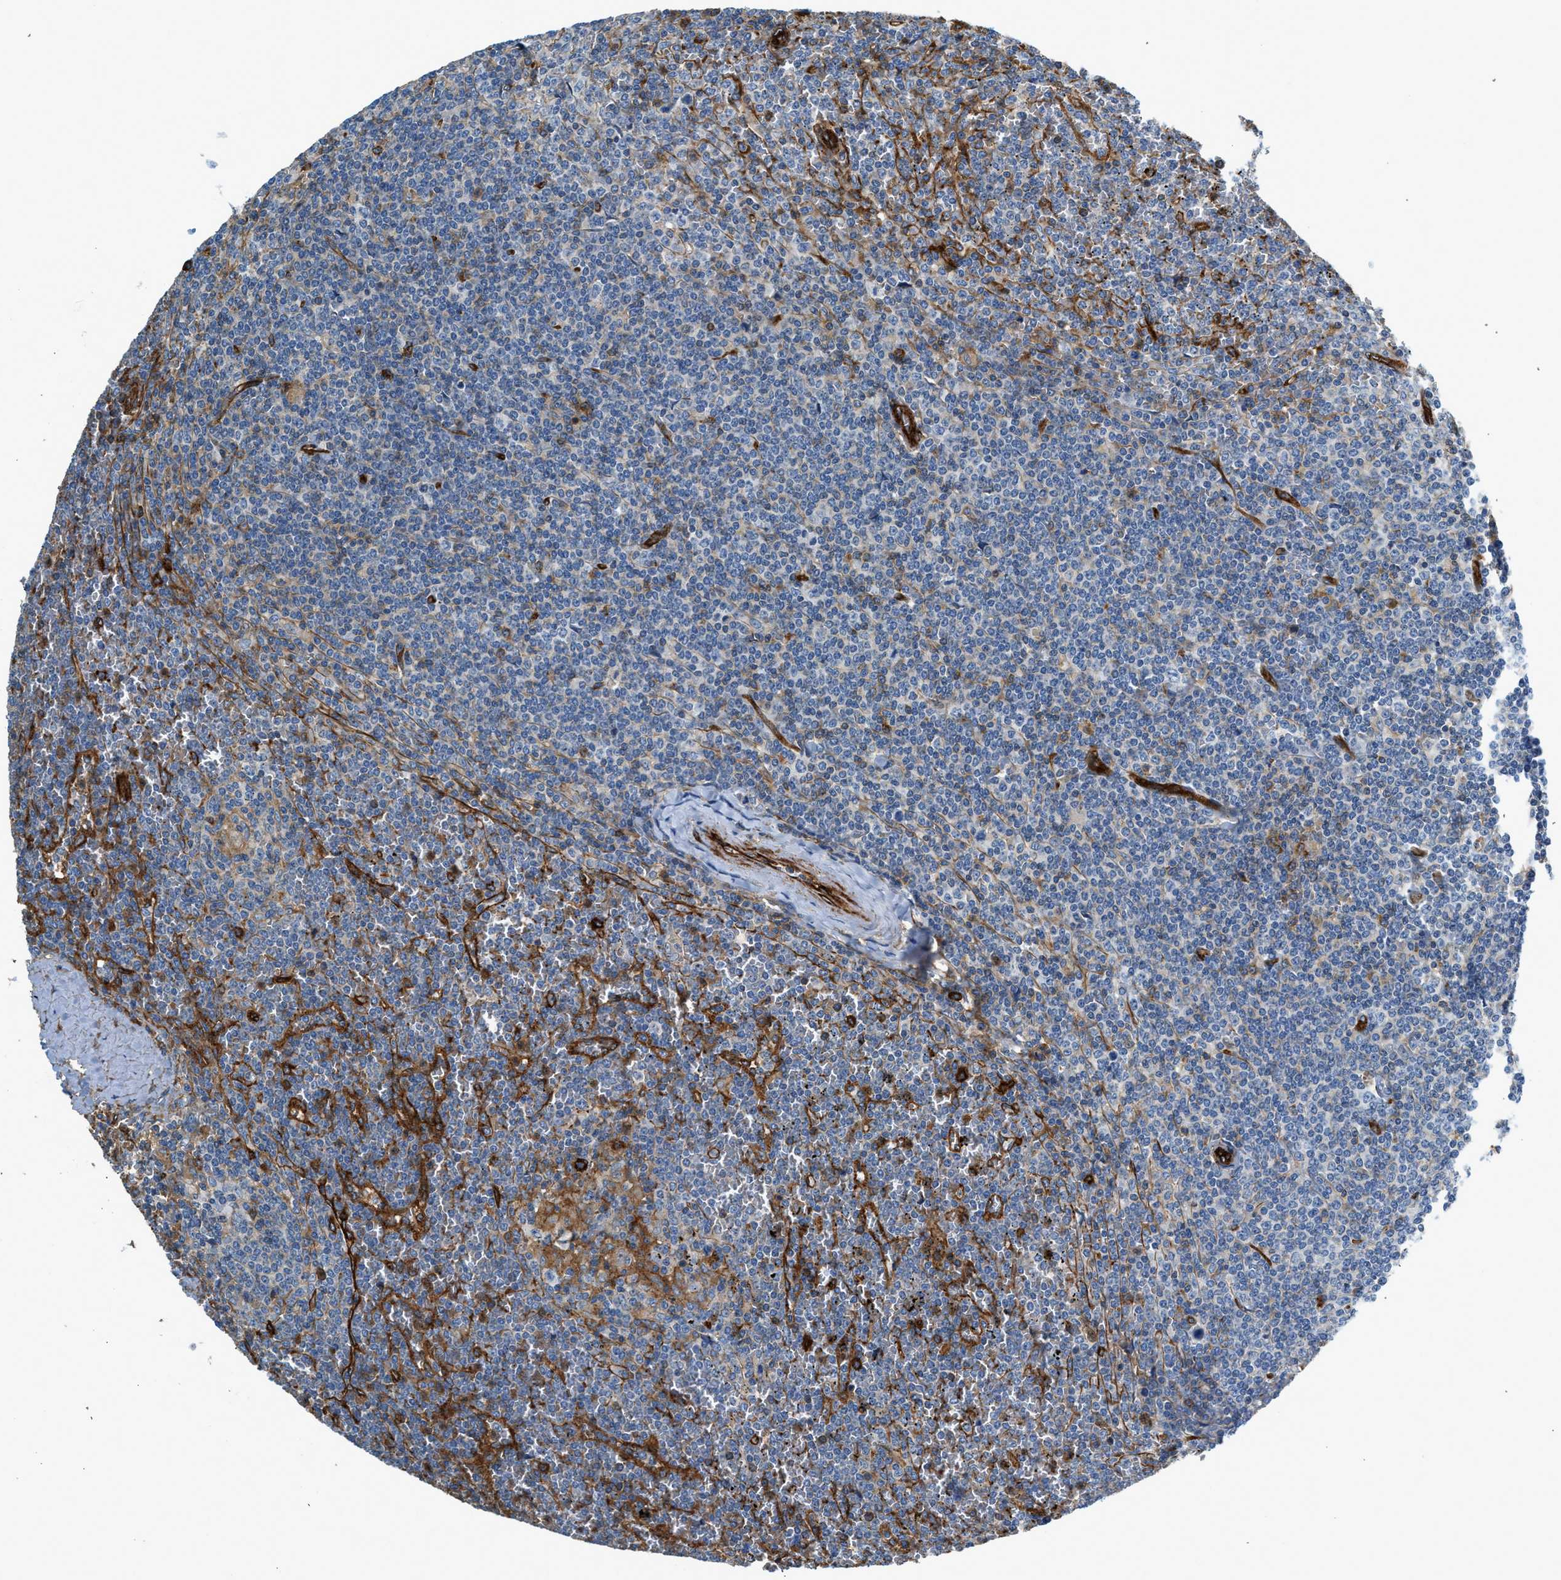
{"staining": {"intensity": "negative", "quantity": "none", "location": "none"}, "tissue": "lymphoma", "cell_type": "Tumor cells", "image_type": "cancer", "snomed": [{"axis": "morphology", "description": "Malignant lymphoma, non-Hodgkin's type, Low grade"}, {"axis": "topography", "description": "Spleen"}], "caption": "There is no significant positivity in tumor cells of low-grade malignant lymphoma, non-Hodgkin's type.", "gene": "HIP1", "patient": {"sex": "female", "age": 19}}